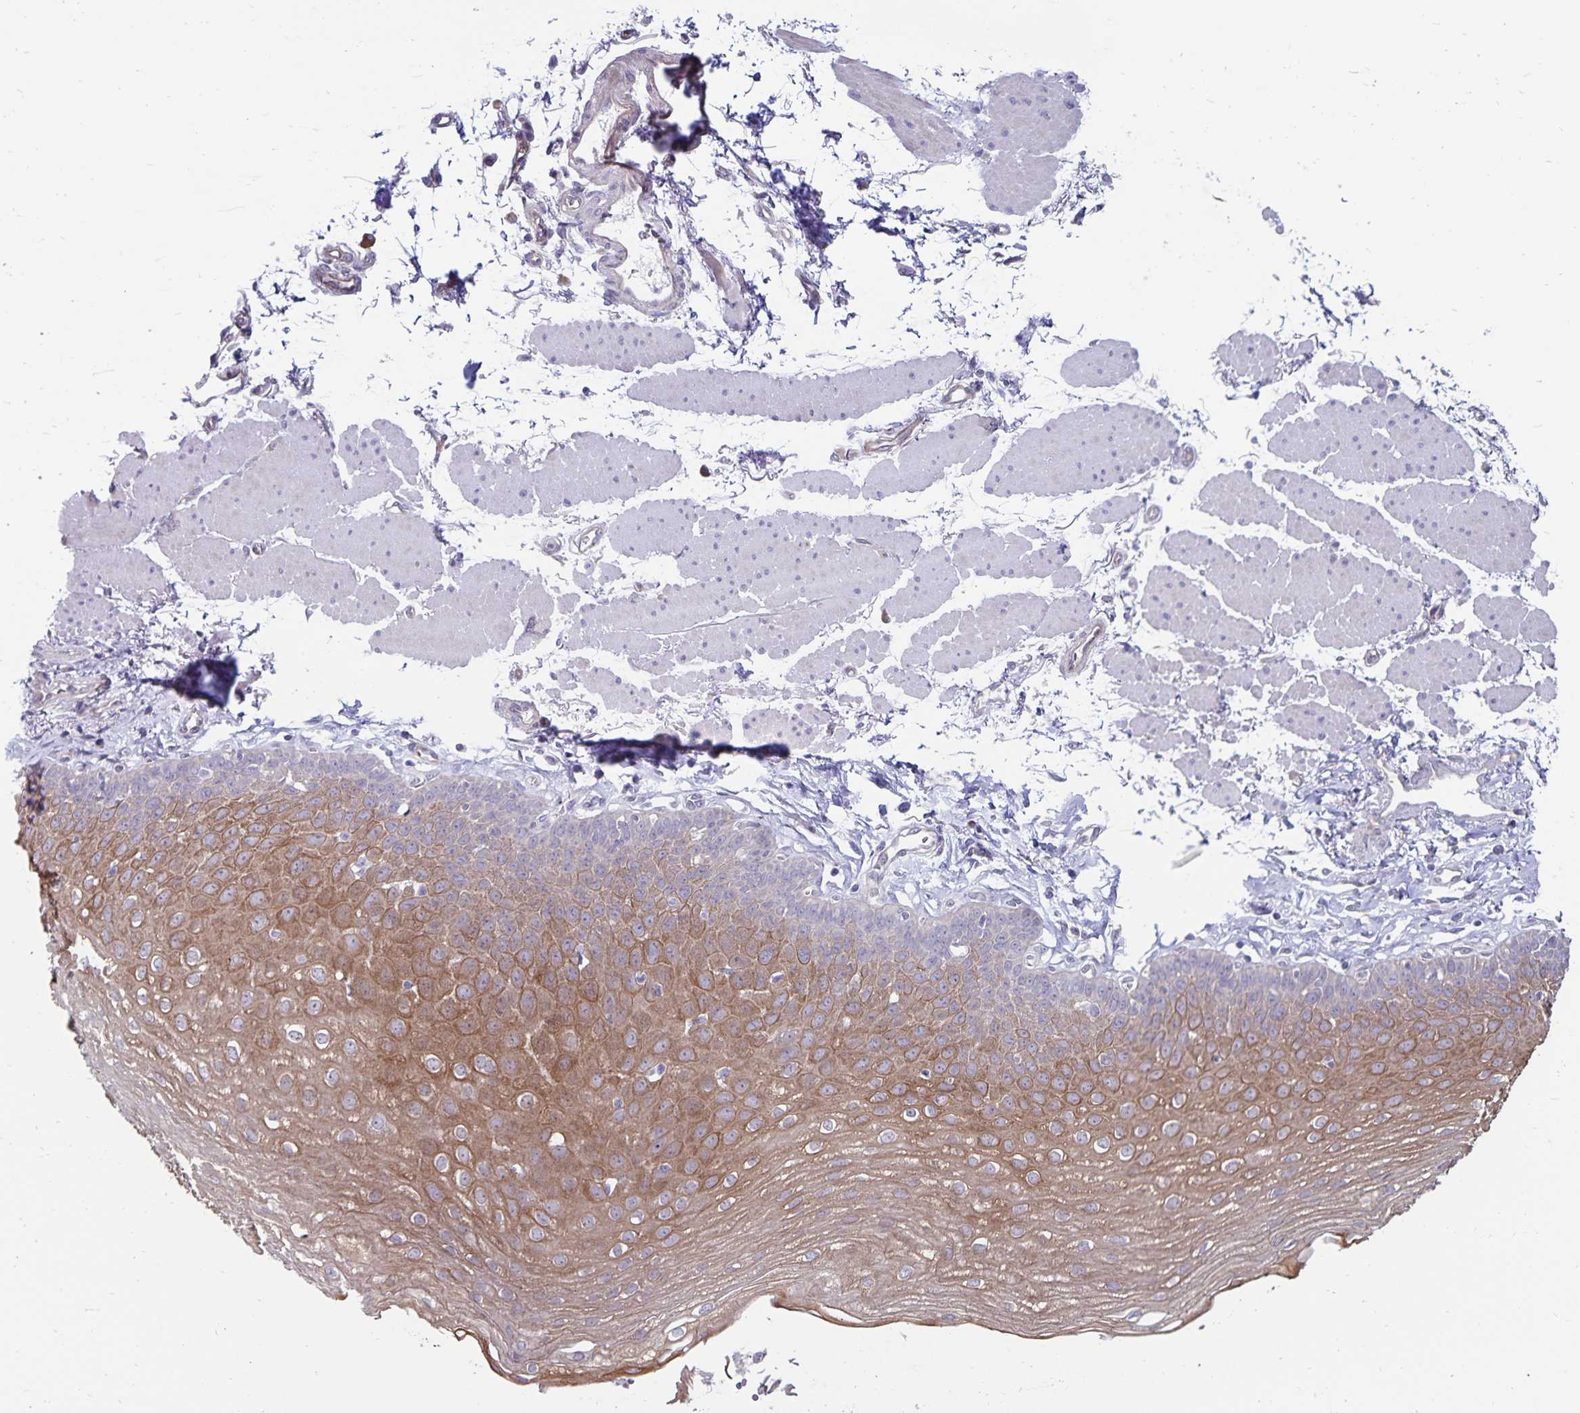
{"staining": {"intensity": "moderate", "quantity": "25%-75%", "location": "cytoplasmic/membranous"}, "tissue": "esophagus", "cell_type": "Squamous epithelial cells", "image_type": "normal", "snomed": [{"axis": "morphology", "description": "Normal tissue, NOS"}, {"axis": "topography", "description": "Esophagus"}], "caption": "Immunohistochemical staining of normal esophagus exhibits moderate cytoplasmic/membranous protein expression in about 25%-75% of squamous epithelial cells.", "gene": "CDKN2B", "patient": {"sex": "female", "age": 81}}